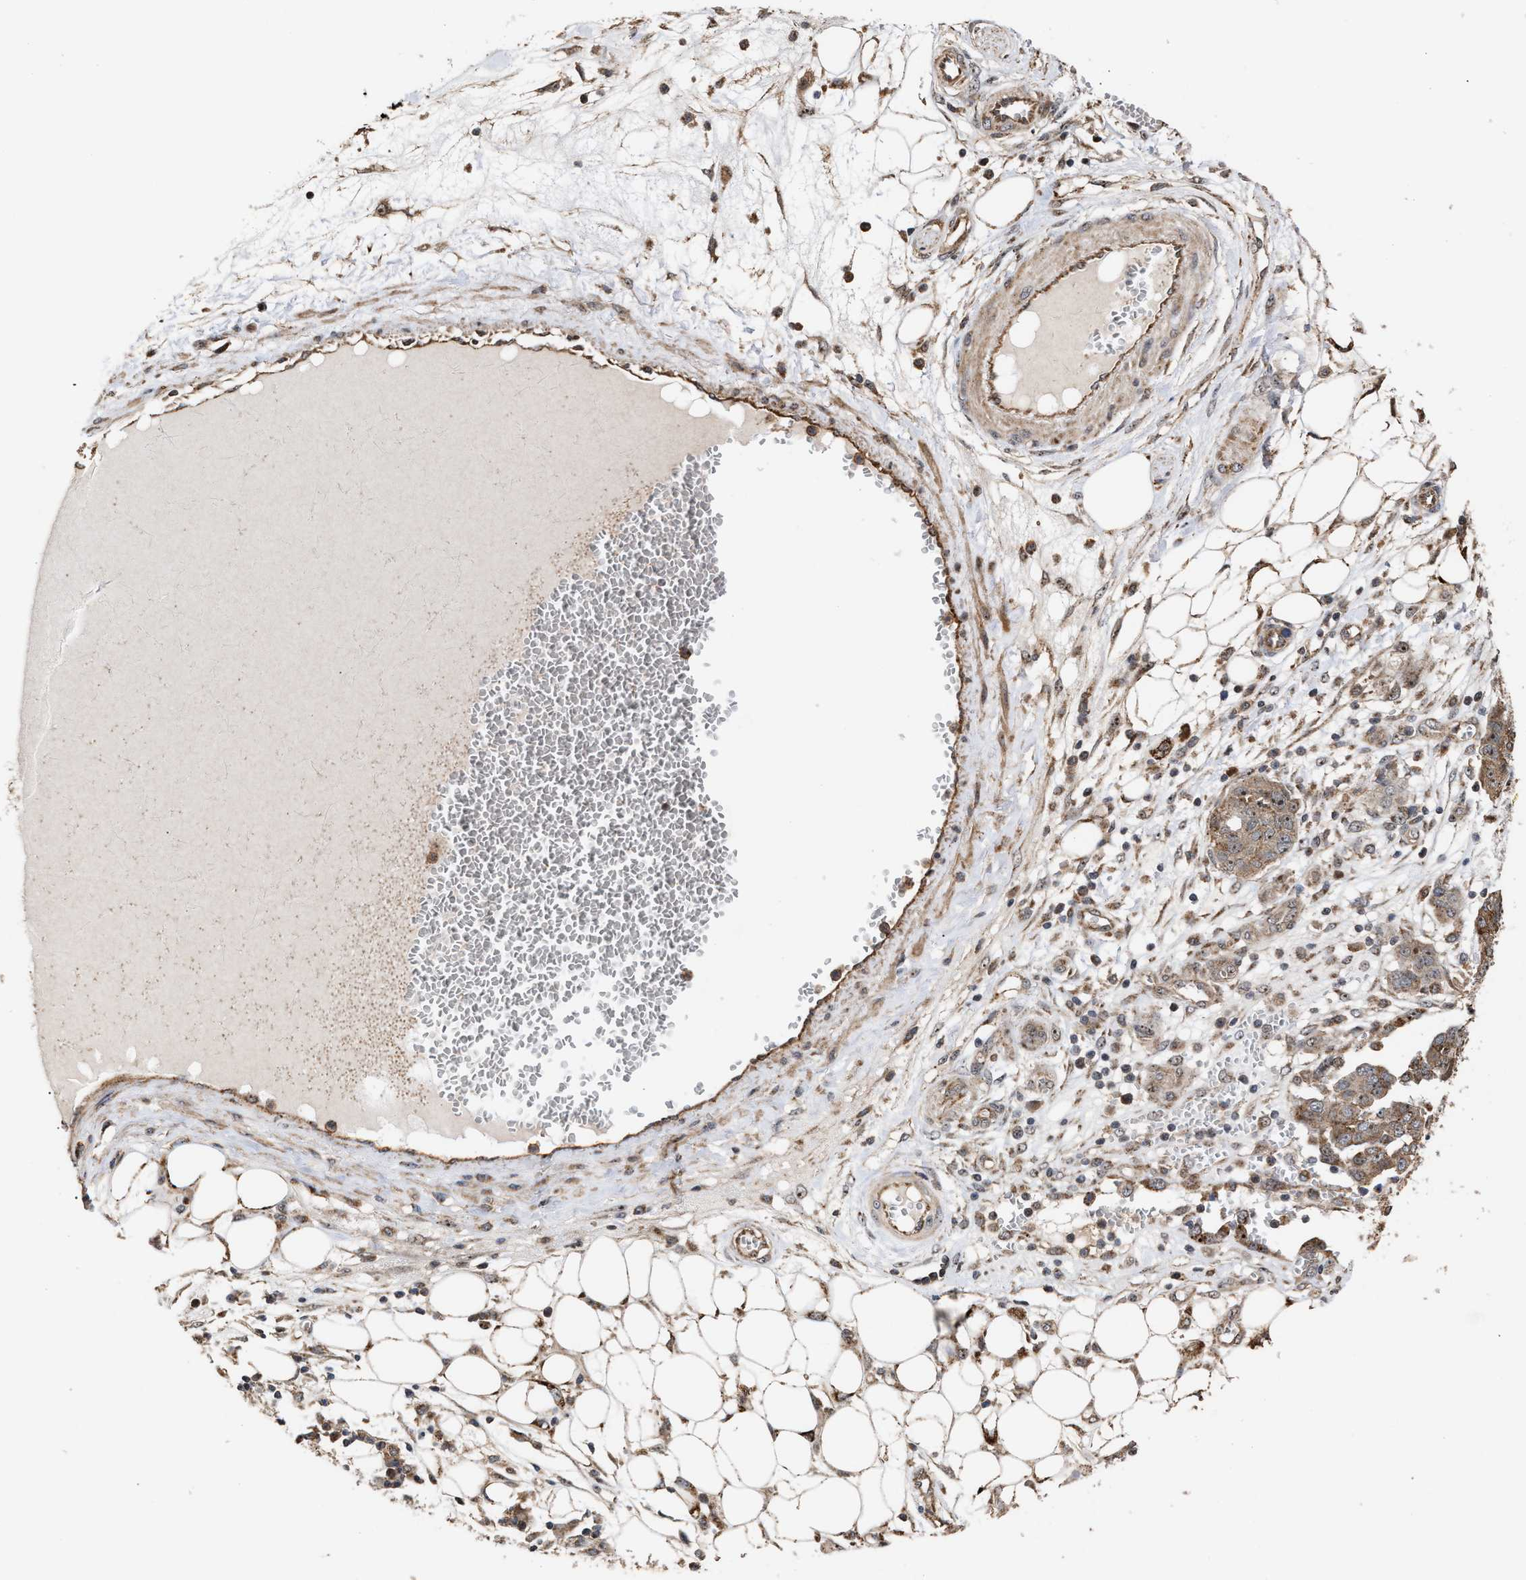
{"staining": {"intensity": "moderate", "quantity": ">75%", "location": "cytoplasmic/membranous,nuclear"}, "tissue": "ovarian cancer", "cell_type": "Tumor cells", "image_type": "cancer", "snomed": [{"axis": "morphology", "description": "Cystadenocarcinoma, serous, NOS"}, {"axis": "topography", "description": "Soft tissue"}, {"axis": "topography", "description": "Ovary"}], "caption": "A brown stain labels moderate cytoplasmic/membranous and nuclear expression of a protein in ovarian cancer tumor cells.", "gene": "EXOSC2", "patient": {"sex": "female", "age": 57}}